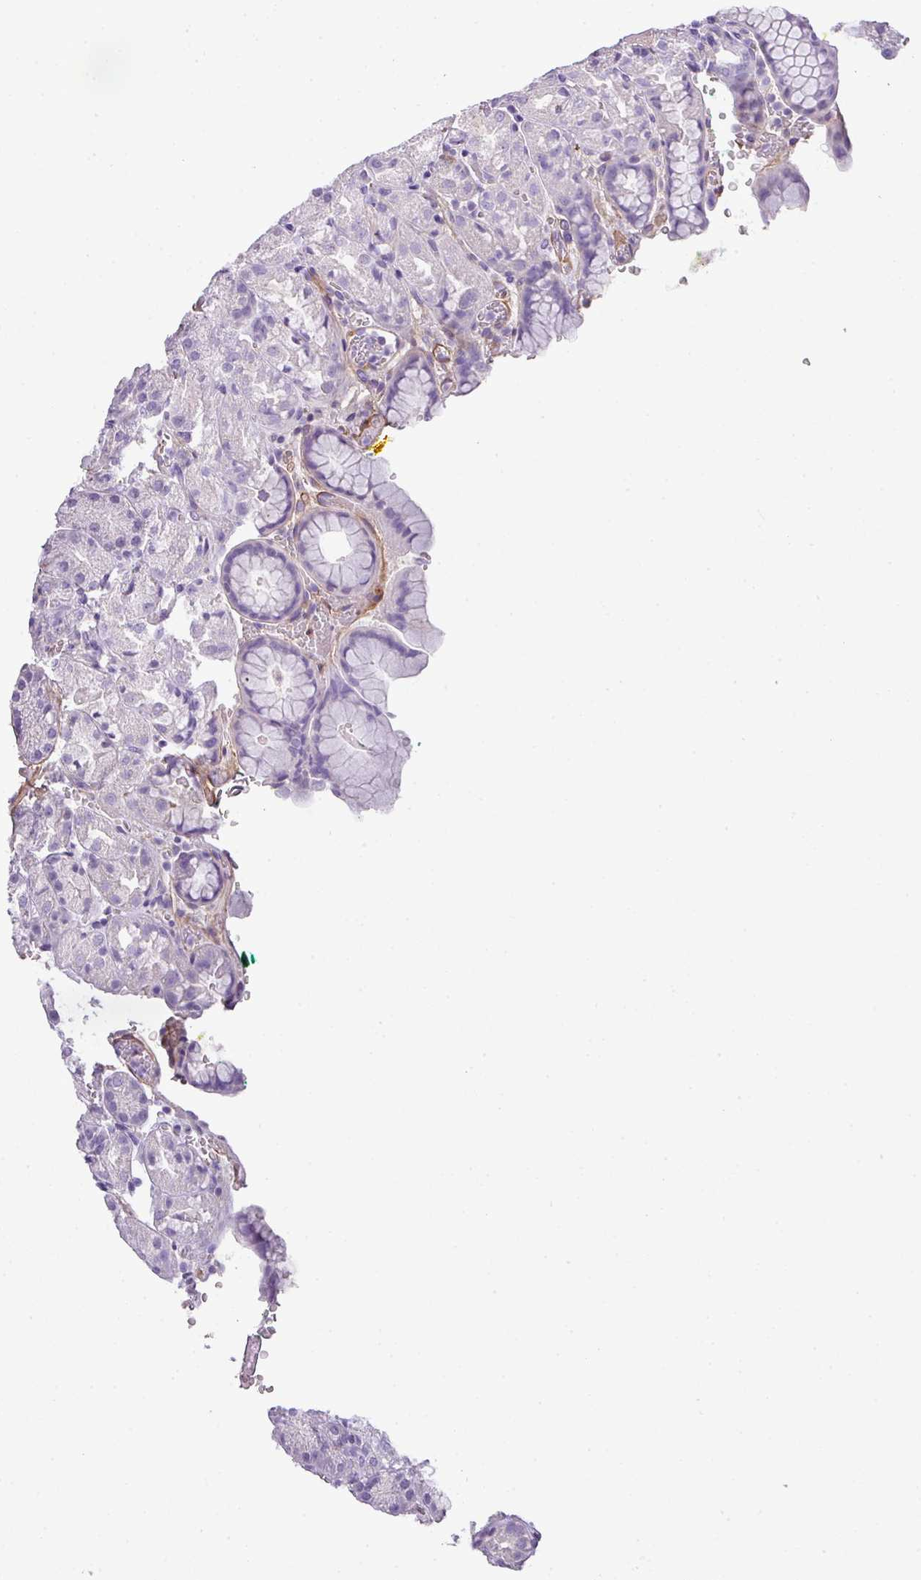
{"staining": {"intensity": "negative", "quantity": "none", "location": "none"}, "tissue": "stomach", "cell_type": "Glandular cells", "image_type": "normal", "snomed": [{"axis": "morphology", "description": "Normal tissue, NOS"}, {"axis": "topography", "description": "Stomach, upper"}], "caption": "An image of stomach stained for a protein shows no brown staining in glandular cells. Brightfield microscopy of immunohistochemistry stained with DAB (brown) and hematoxylin (blue), captured at high magnification.", "gene": "PARD6G", "patient": {"sex": "female", "age": 81}}